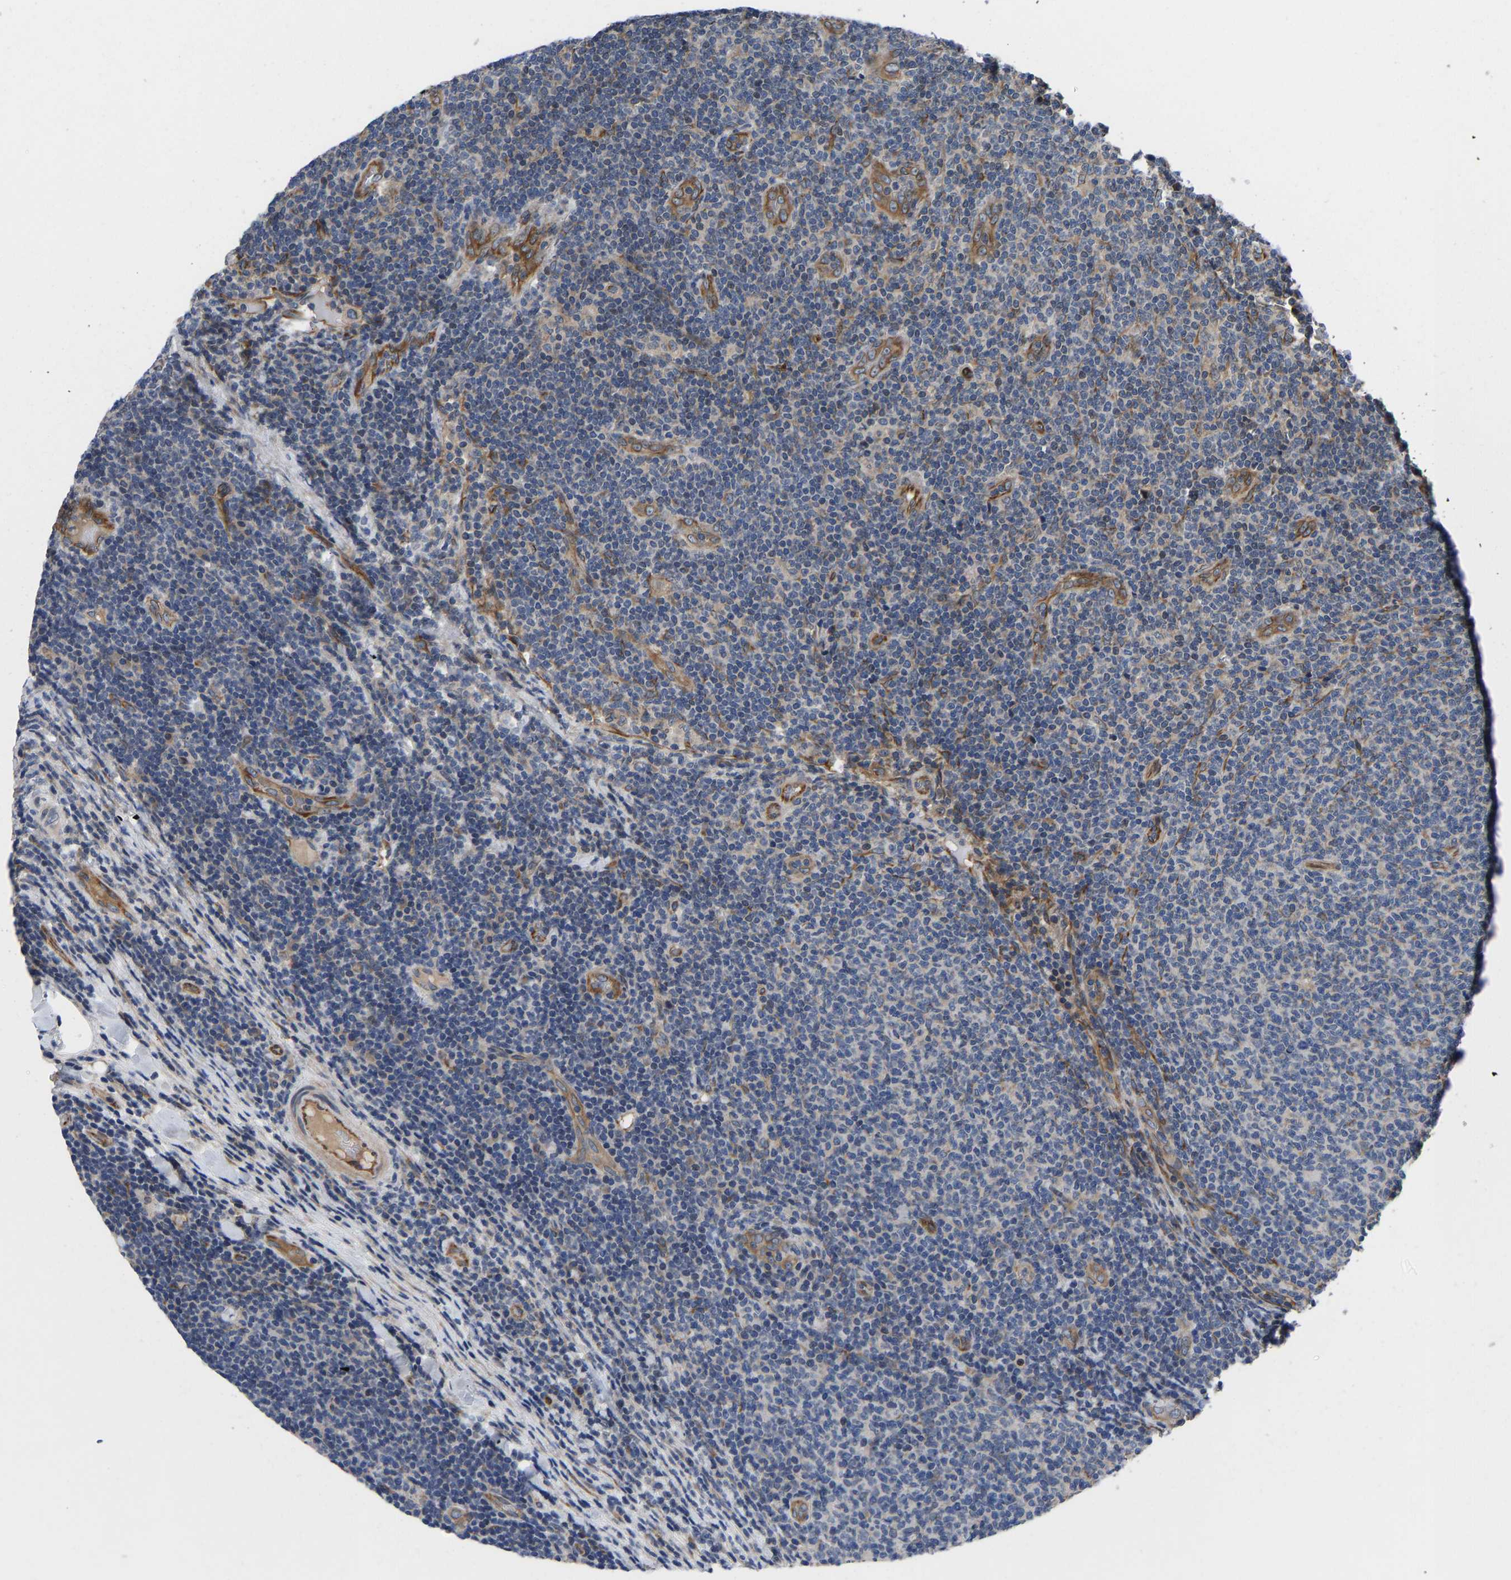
{"staining": {"intensity": "weak", "quantity": "<25%", "location": "cytoplasmic/membranous"}, "tissue": "lymphoma", "cell_type": "Tumor cells", "image_type": "cancer", "snomed": [{"axis": "morphology", "description": "Malignant lymphoma, non-Hodgkin's type, Low grade"}, {"axis": "topography", "description": "Lymph node"}], "caption": "The immunohistochemistry (IHC) micrograph has no significant expression in tumor cells of lymphoma tissue.", "gene": "FRRS1", "patient": {"sex": "male", "age": 66}}